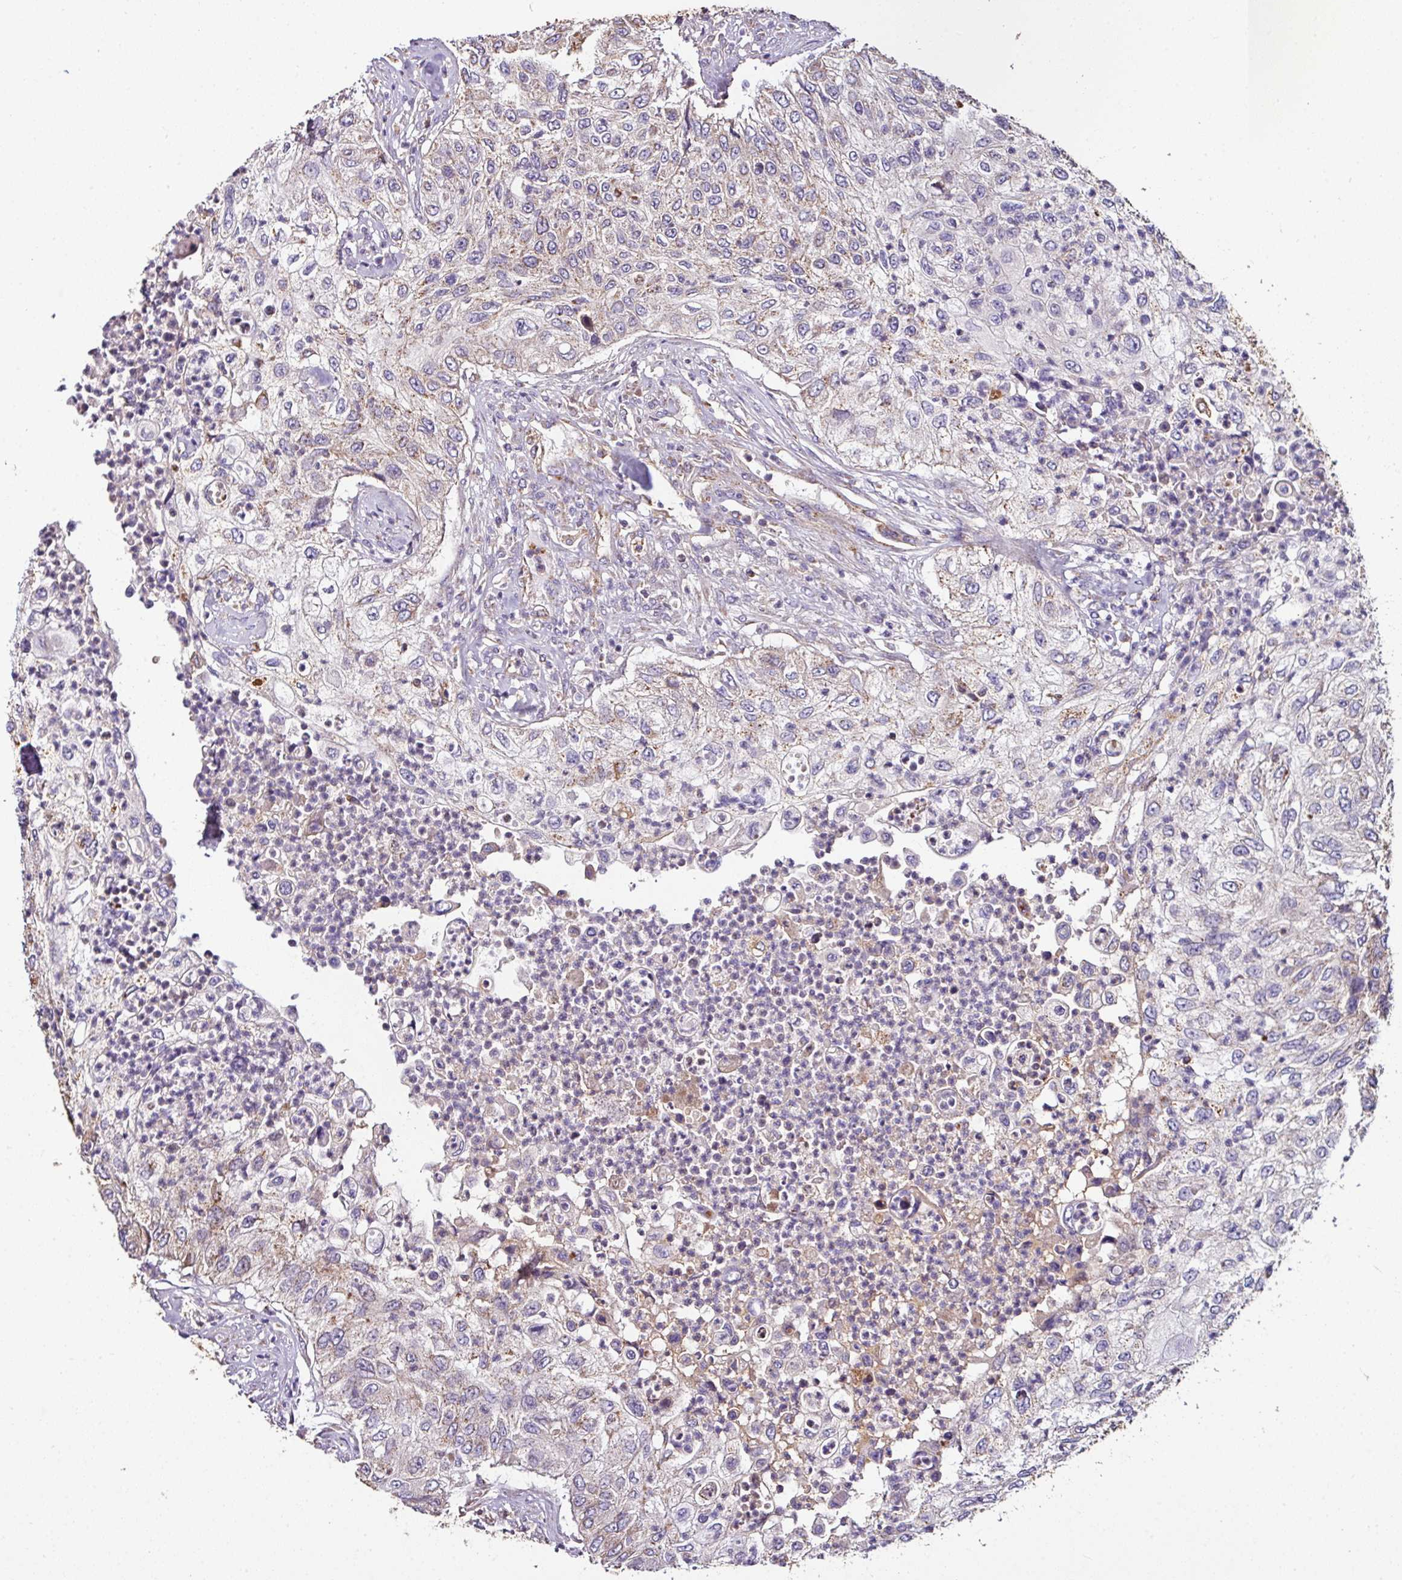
{"staining": {"intensity": "weak", "quantity": "25%-75%", "location": "cytoplasmic/membranous"}, "tissue": "urothelial cancer", "cell_type": "Tumor cells", "image_type": "cancer", "snomed": [{"axis": "morphology", "description": "Urothelial carcinoma, High grade"}, {"axis": "topography", "description": "Urinary bladder"}], "caption": "Immunohistochemistry (DAB) staining of human urothelial cancer shows weak cytoplasmic/membranous protein positivity in approximately 25%-75% of tumor cells. Ihc stains the protein of interest in brown and the nuclei are stained blue.", "gene": "CPD", "patient": {"sex": "female", "age": 60}}